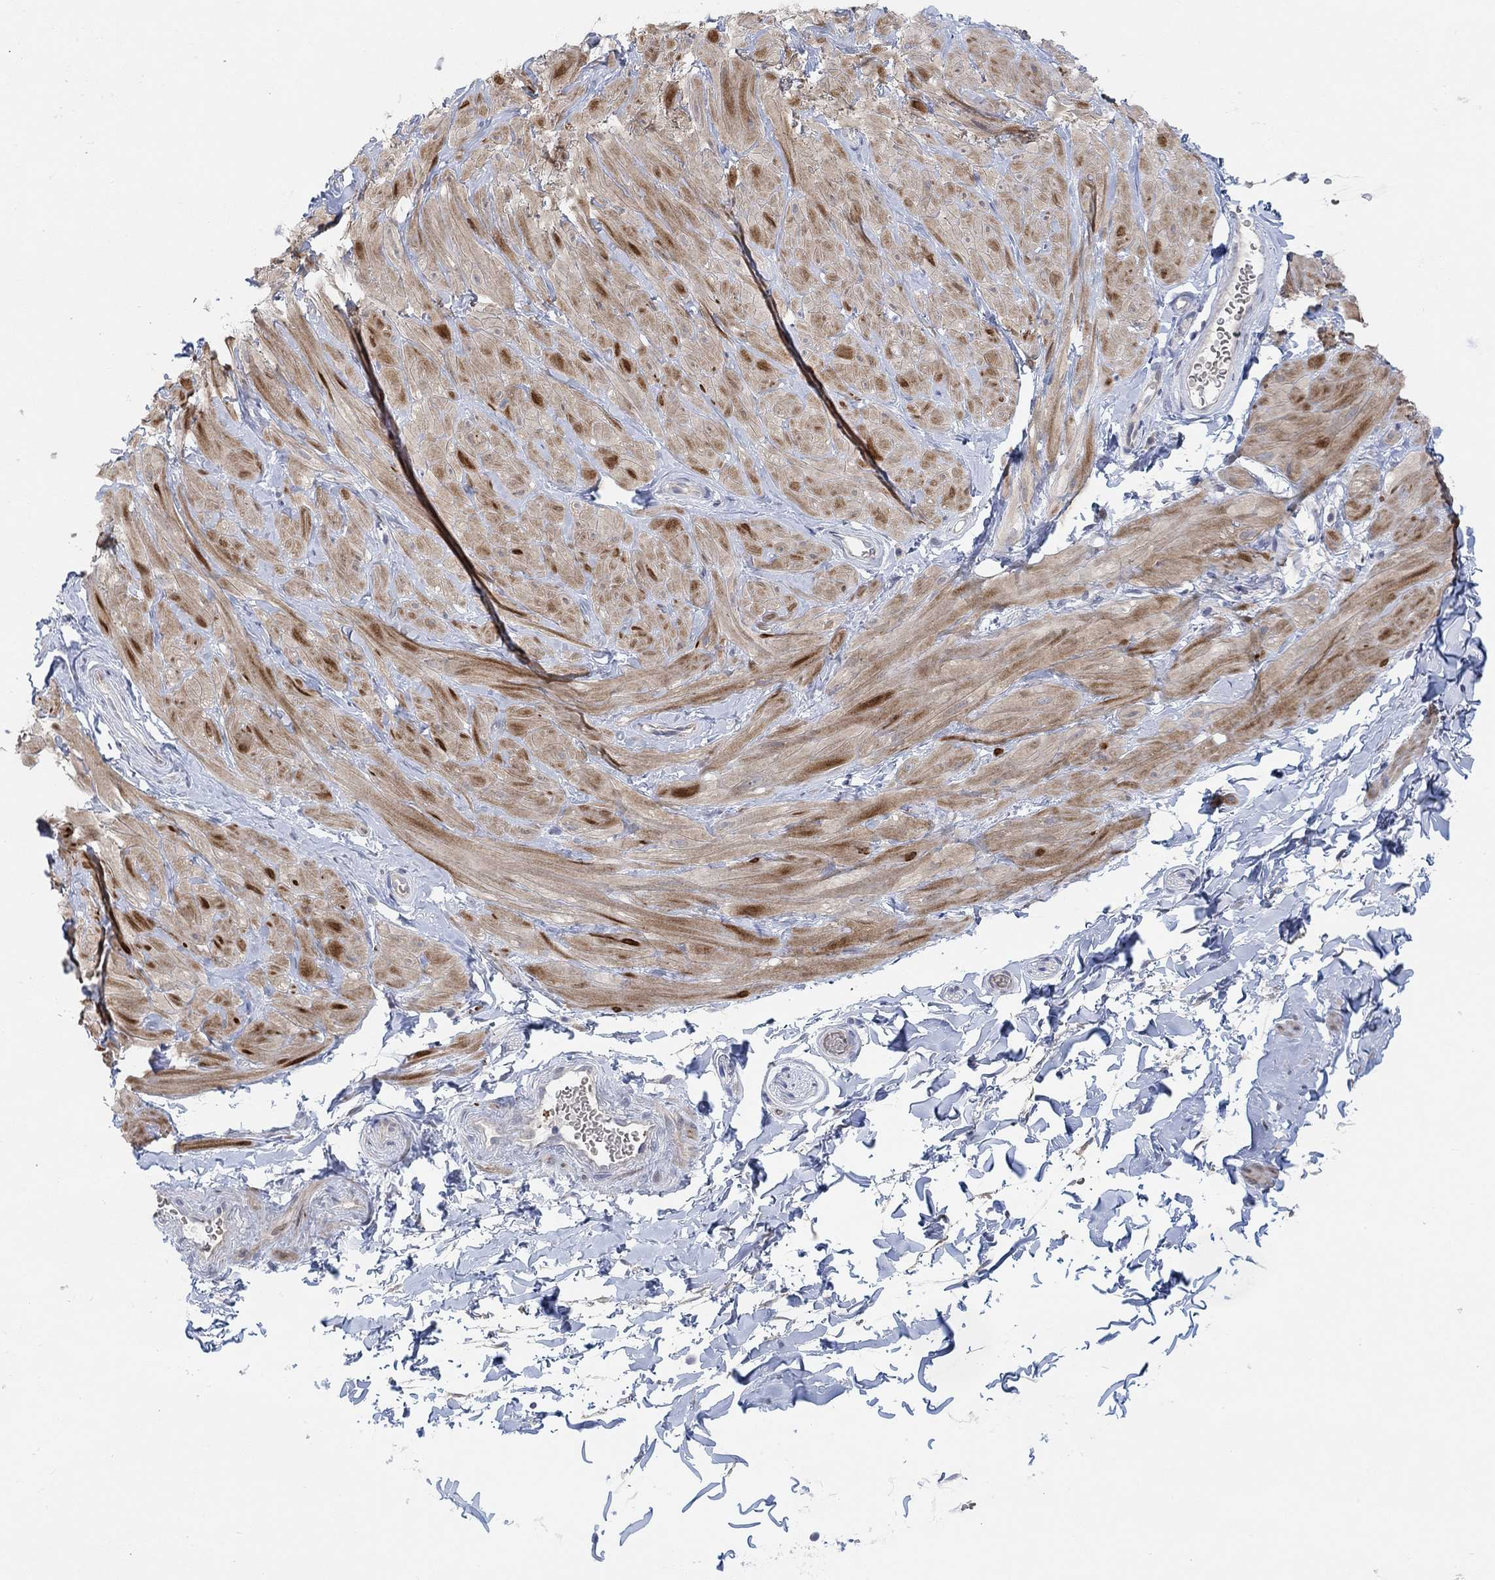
{"staining": {"intensity": "negative", "quantity": "none", "location": "none"}, "tissue": "soft tissue", "cell_type": "Fibroblasts", "image_type": "normal", "snomed": [{"axis": "morphology", "description": "Normal tissue, NOS"}, {"axis": "topography", "description": "Smooth muscle"}, {"axis": "topography", "description": "Peripheral nerve tissue"}], "caption": "Immunohistochemical staining of unremarkable soft tissue shows no significant expression in fibroblasts.", "gene": "PMFBP1", "patient": {"sex": "male", "age": 22}}